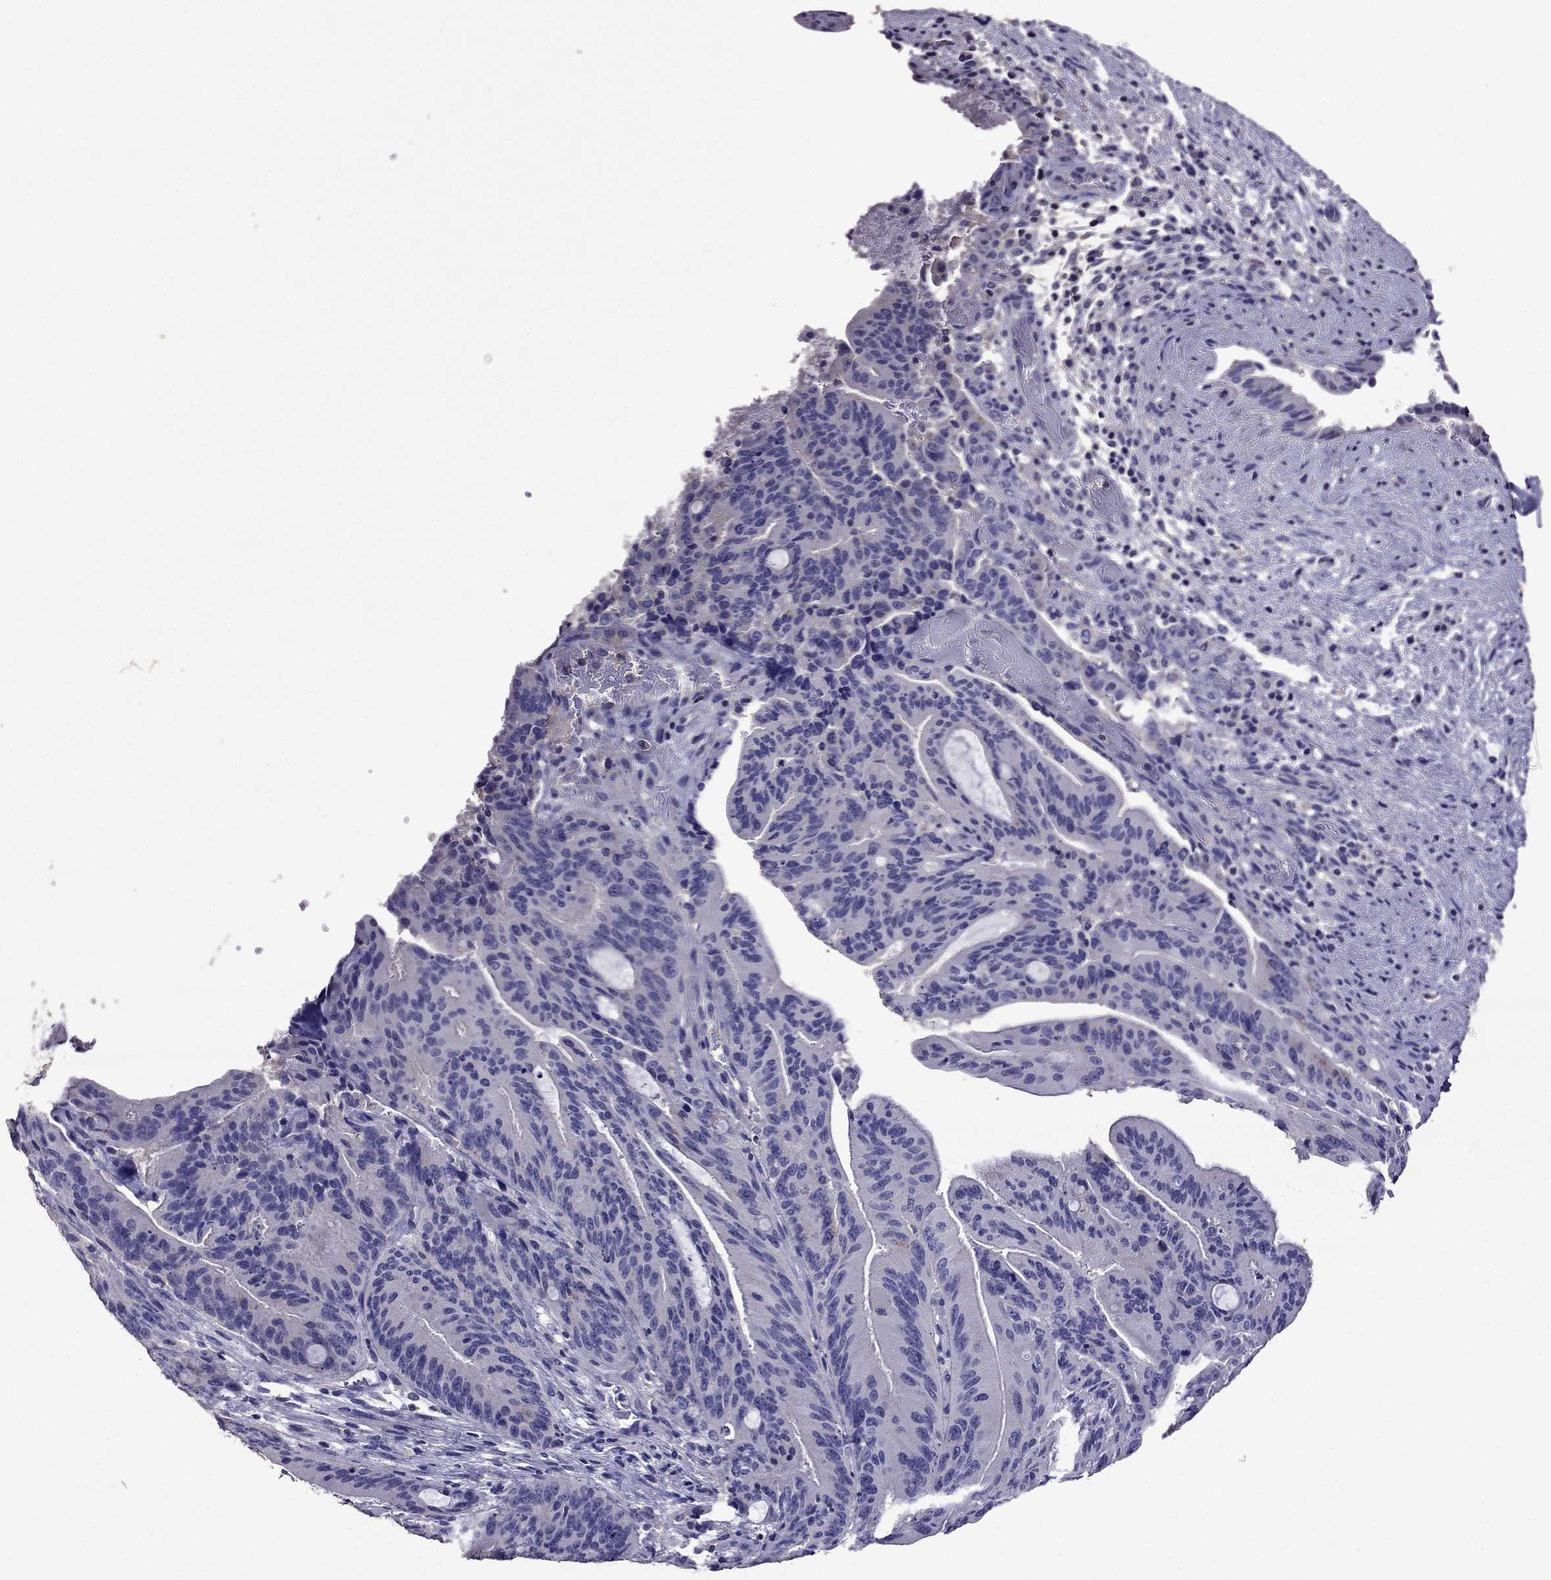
{"staining": {"intensity": "negative", "quantity": "none", "location": "none"}, "tissue": "liver cancer", "cell_type": "Tumor cells", "image_type": "cancer", "snomed": [{"axis": "morphology", "description": "Cholangiocarcinoma"}, {"axis": "topography", "description": "Liver"}], "caption": "Liver cancer (cholangiocarcinoma) stained for a protein using immunohistochemistry (IHC) displays no positivity tumor cells.", "gene": "NKX3-1", "patient": {"sex": "female", "age": 73}}